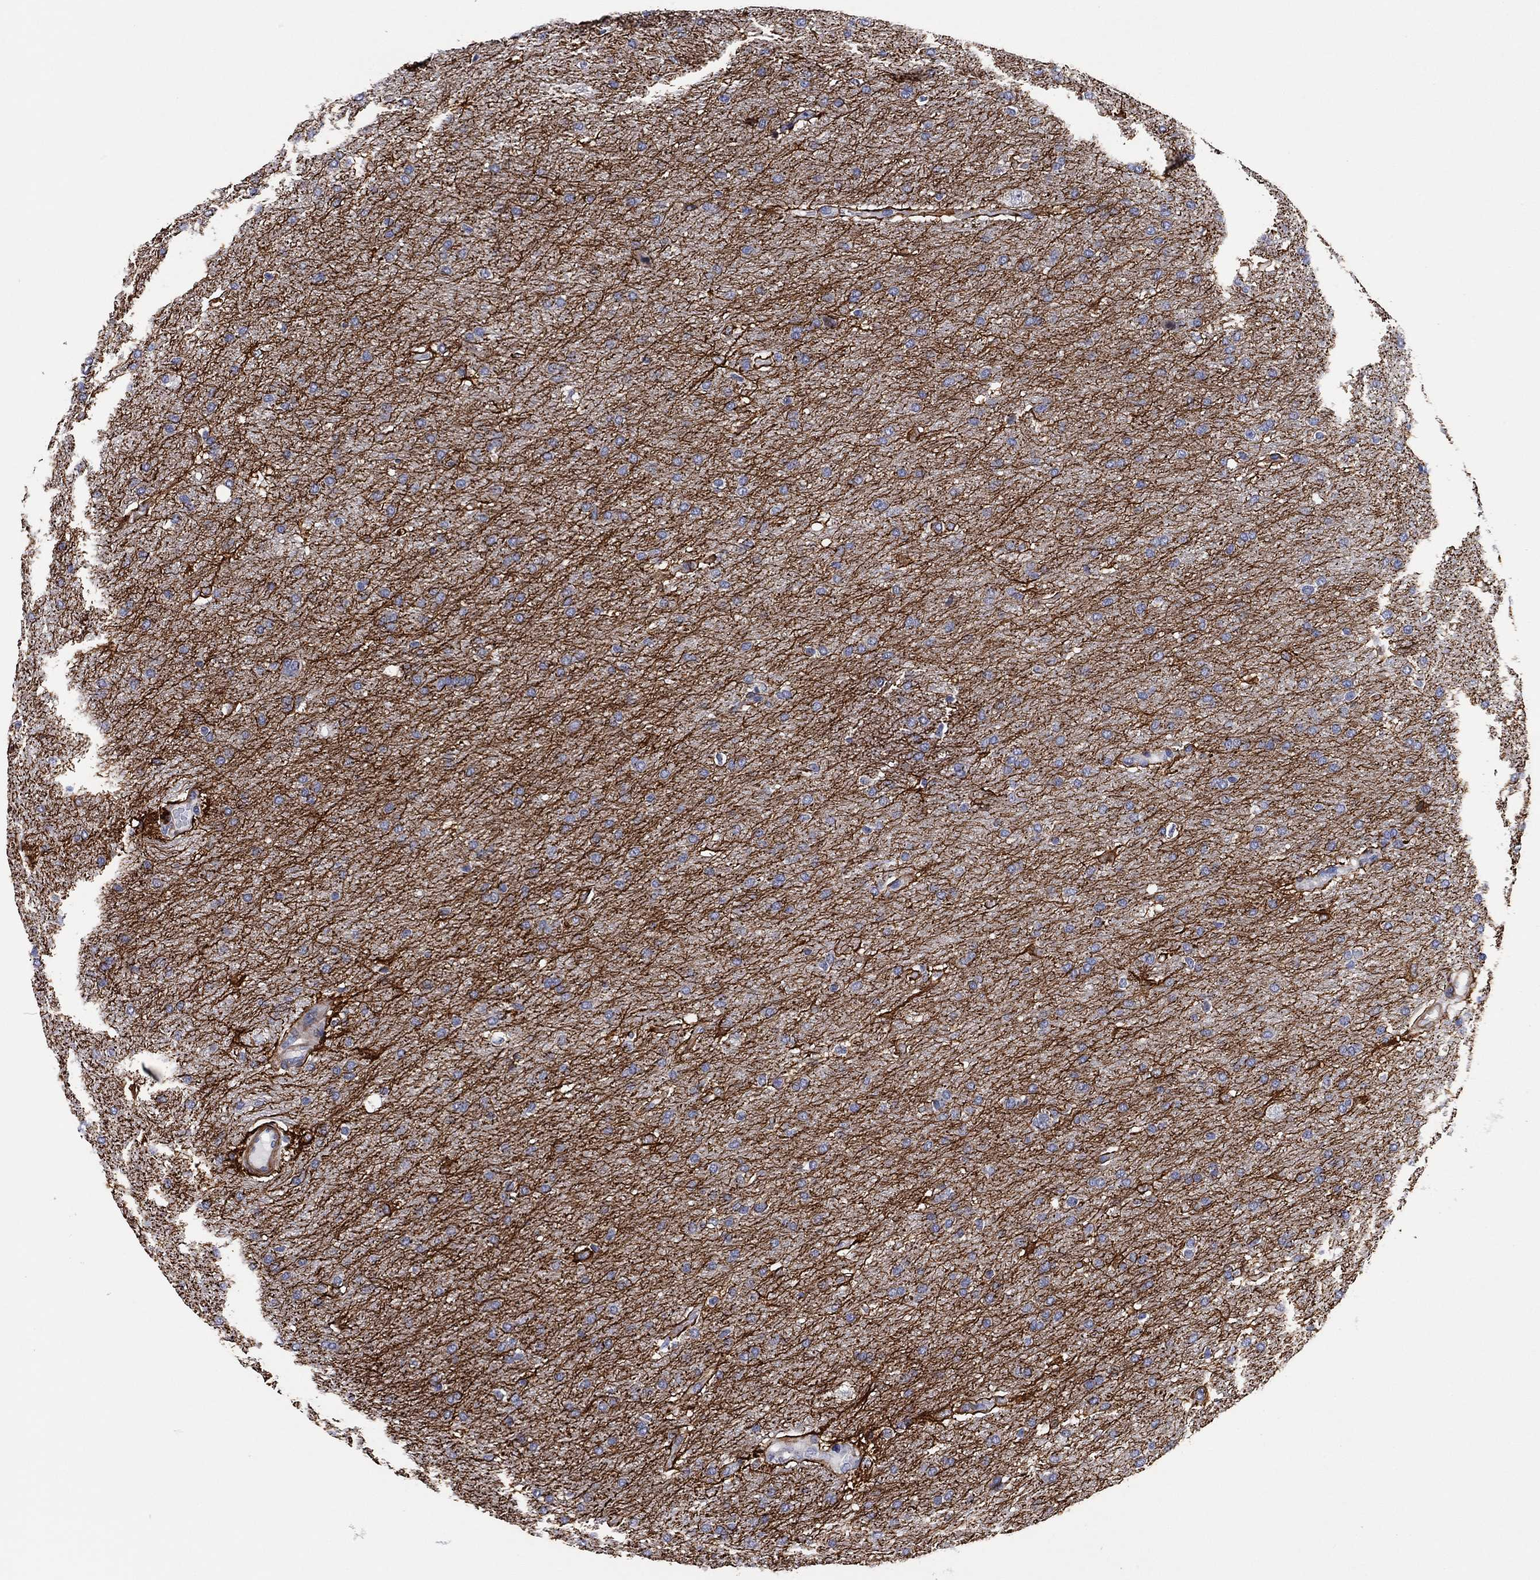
{"staining": {"intensity": "negative", "quantity": "none", "location": "none"}, "tissue": "glioma", "cell_type": "Tumor cells", "image_type": "cancer", "snomed": [{"axis": "morphology", "description": "Glioma, malignant, Low grade"}, {"axis": "topography", "description": "Brain"}], "caption": "Tumor cells show no significant positivity in low-grade glioma (malignant). (DAB (3,3'-diaminobenzidine) immunohistochemistry visualized using brightfield microscopy, high magnification).", "gene": "CLIP3", "patient": {"sex": "female", "age": 37}}